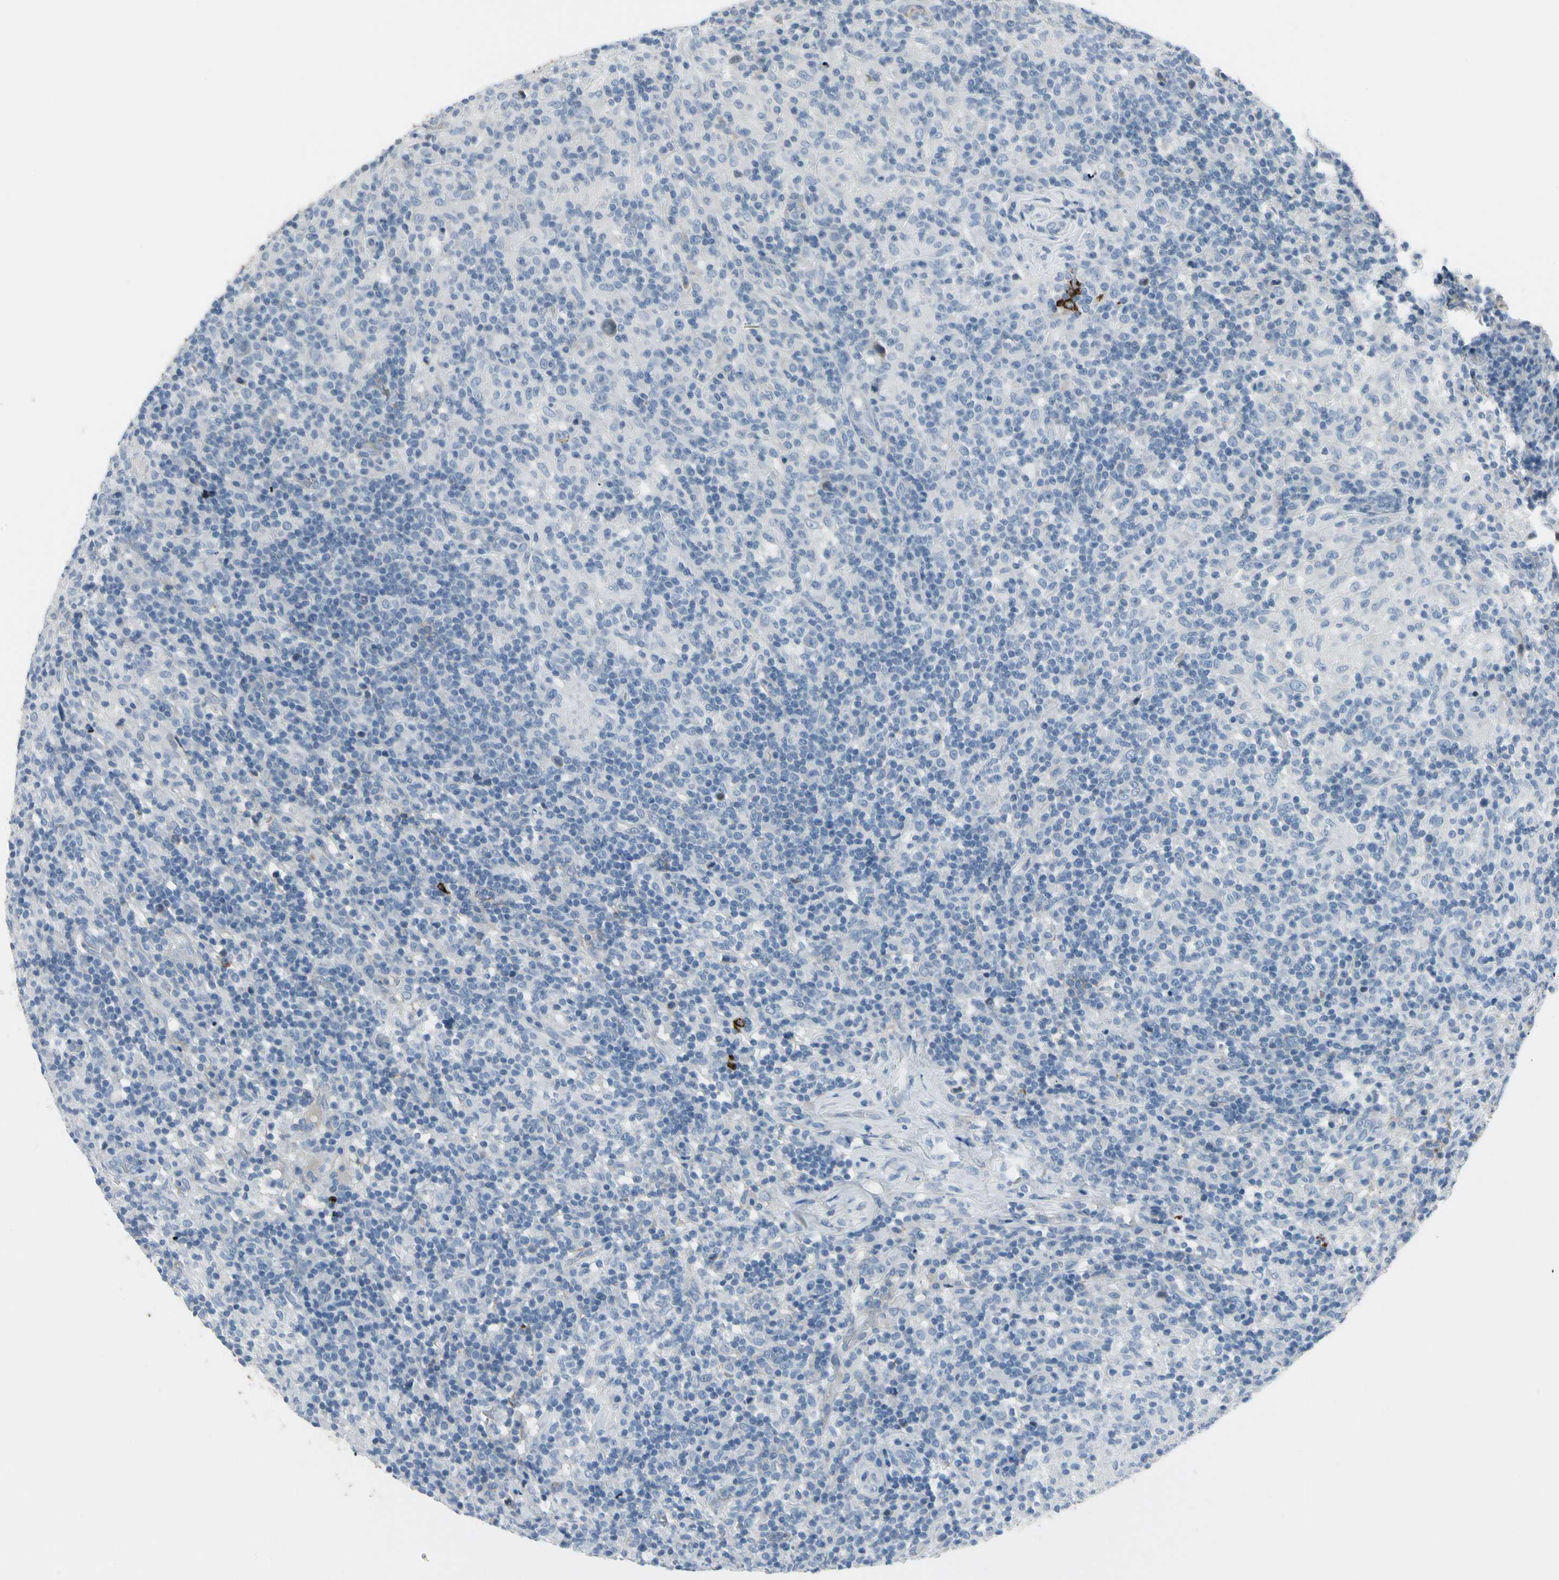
{"staining": {"intensity": "negative", "quantity": "none", "location": "none"}, "tissue": "lymphoma", "cell_type": "Tumor cells", "image_type": "cancer", "snomed": [{"axis": "morphology", "description": "Hodgkin's disease, NOS"}, {"axis": "topography", "description": "Lymph node"}], "caption": "There is no significant staining in tumor cells of Hodgkin's disease.", "gene": "PIGR", "patient": {"sex": "male", "age": 70}}